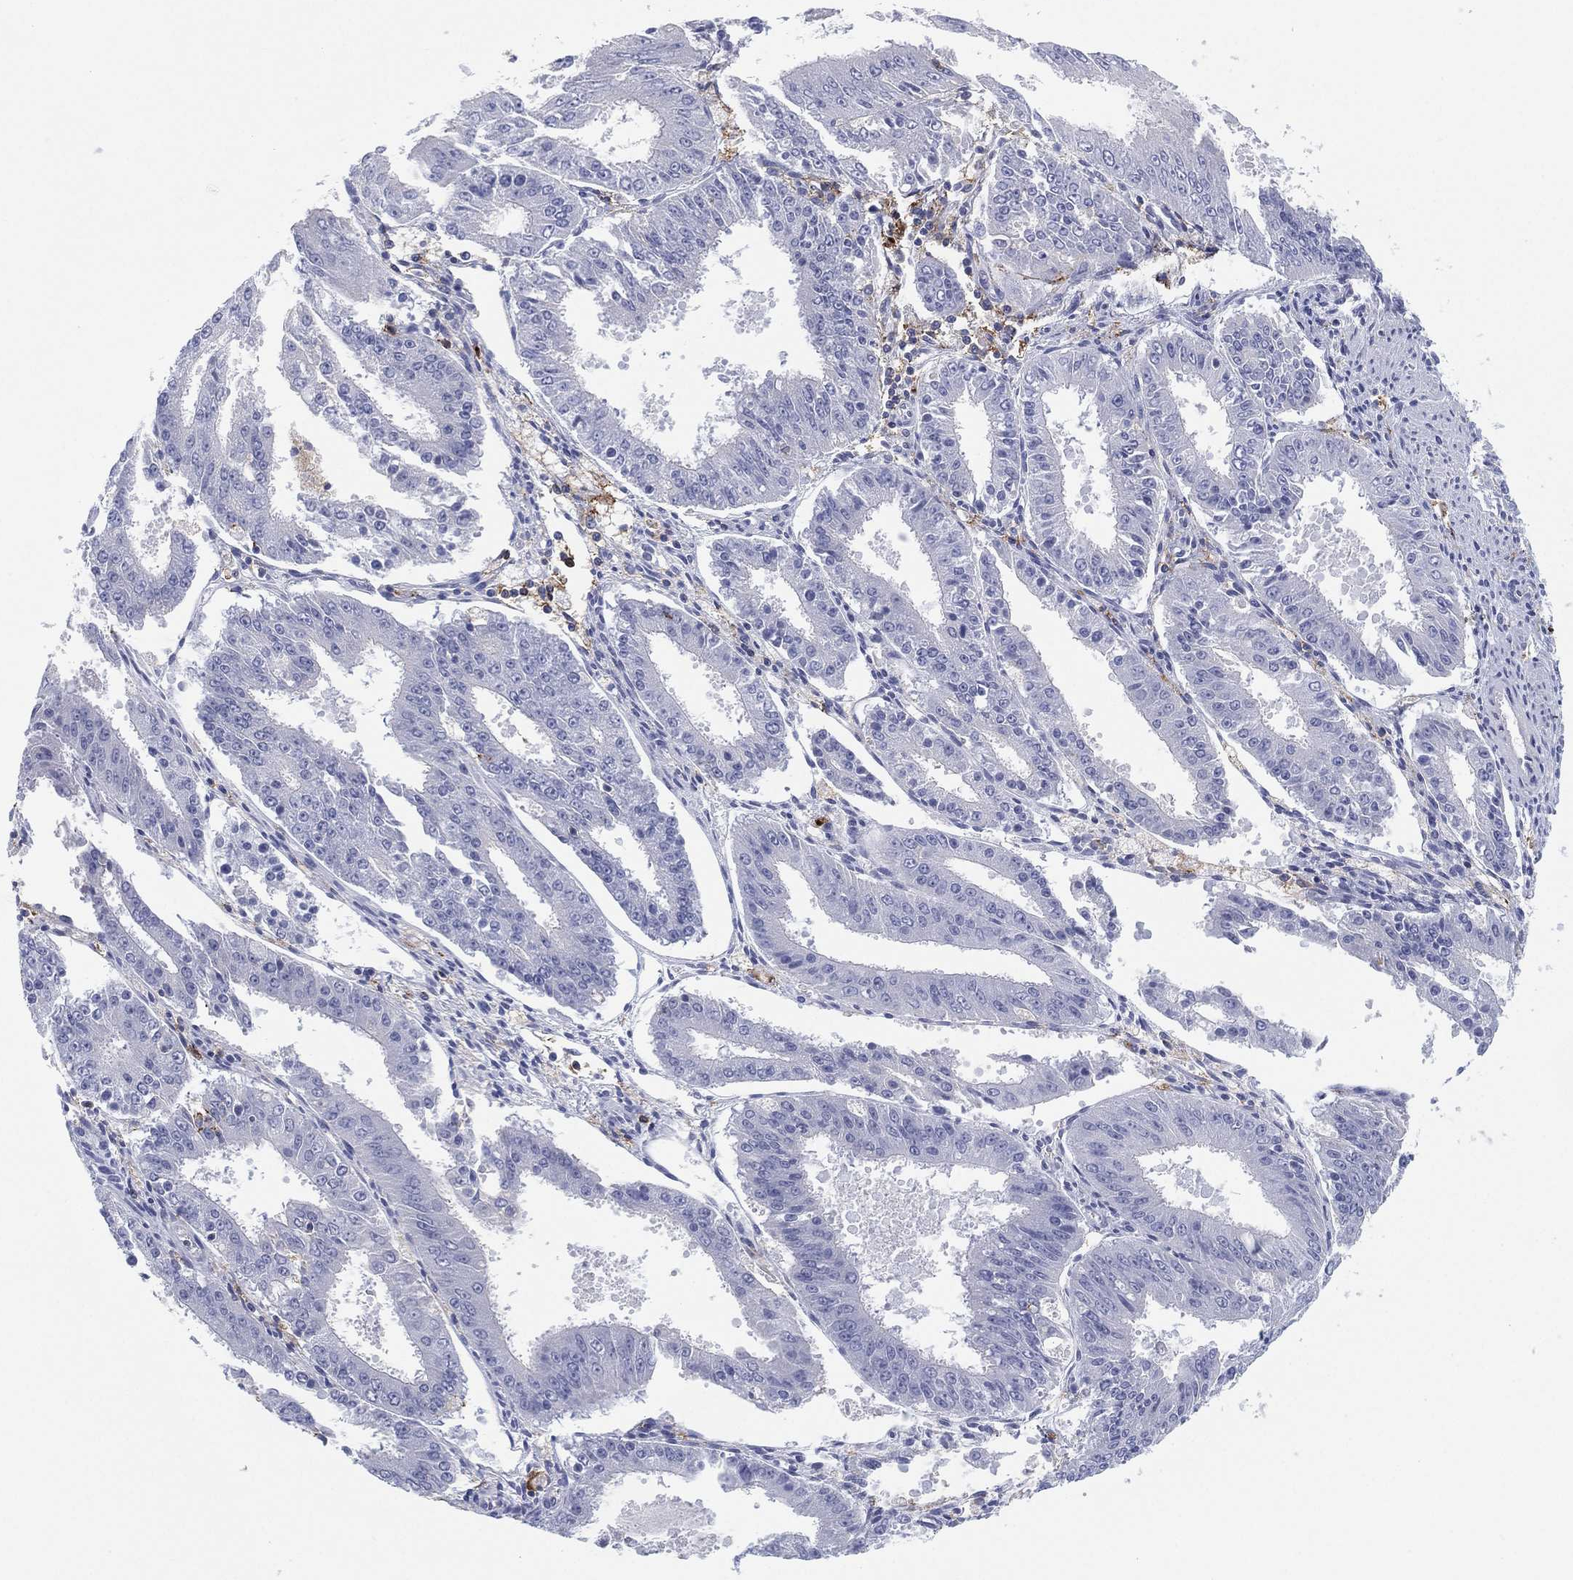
{"staining": {"intensity": "negative", "quantity": "none", "location": "none"}, "tissue": "ovarian cancer", "cell_type": "Tumor cells", "image_type": "cancer", "snomed": [{"axis": "morphology", "description": "Carcinoma, endometroid"}, {"axis": "topography", "description": "Ovary"}], "caption": "High magnification brightfield microscopy of ovarian cancer (endometroid carcinoma) stained with DAB (3,3'-diaminobenzidine) (brown) and counterstained with hematoxylin (blue): tumor cells show no significant staining.", "gene": "SELPLG", "patient": {"sex": "female", "age": 42}}